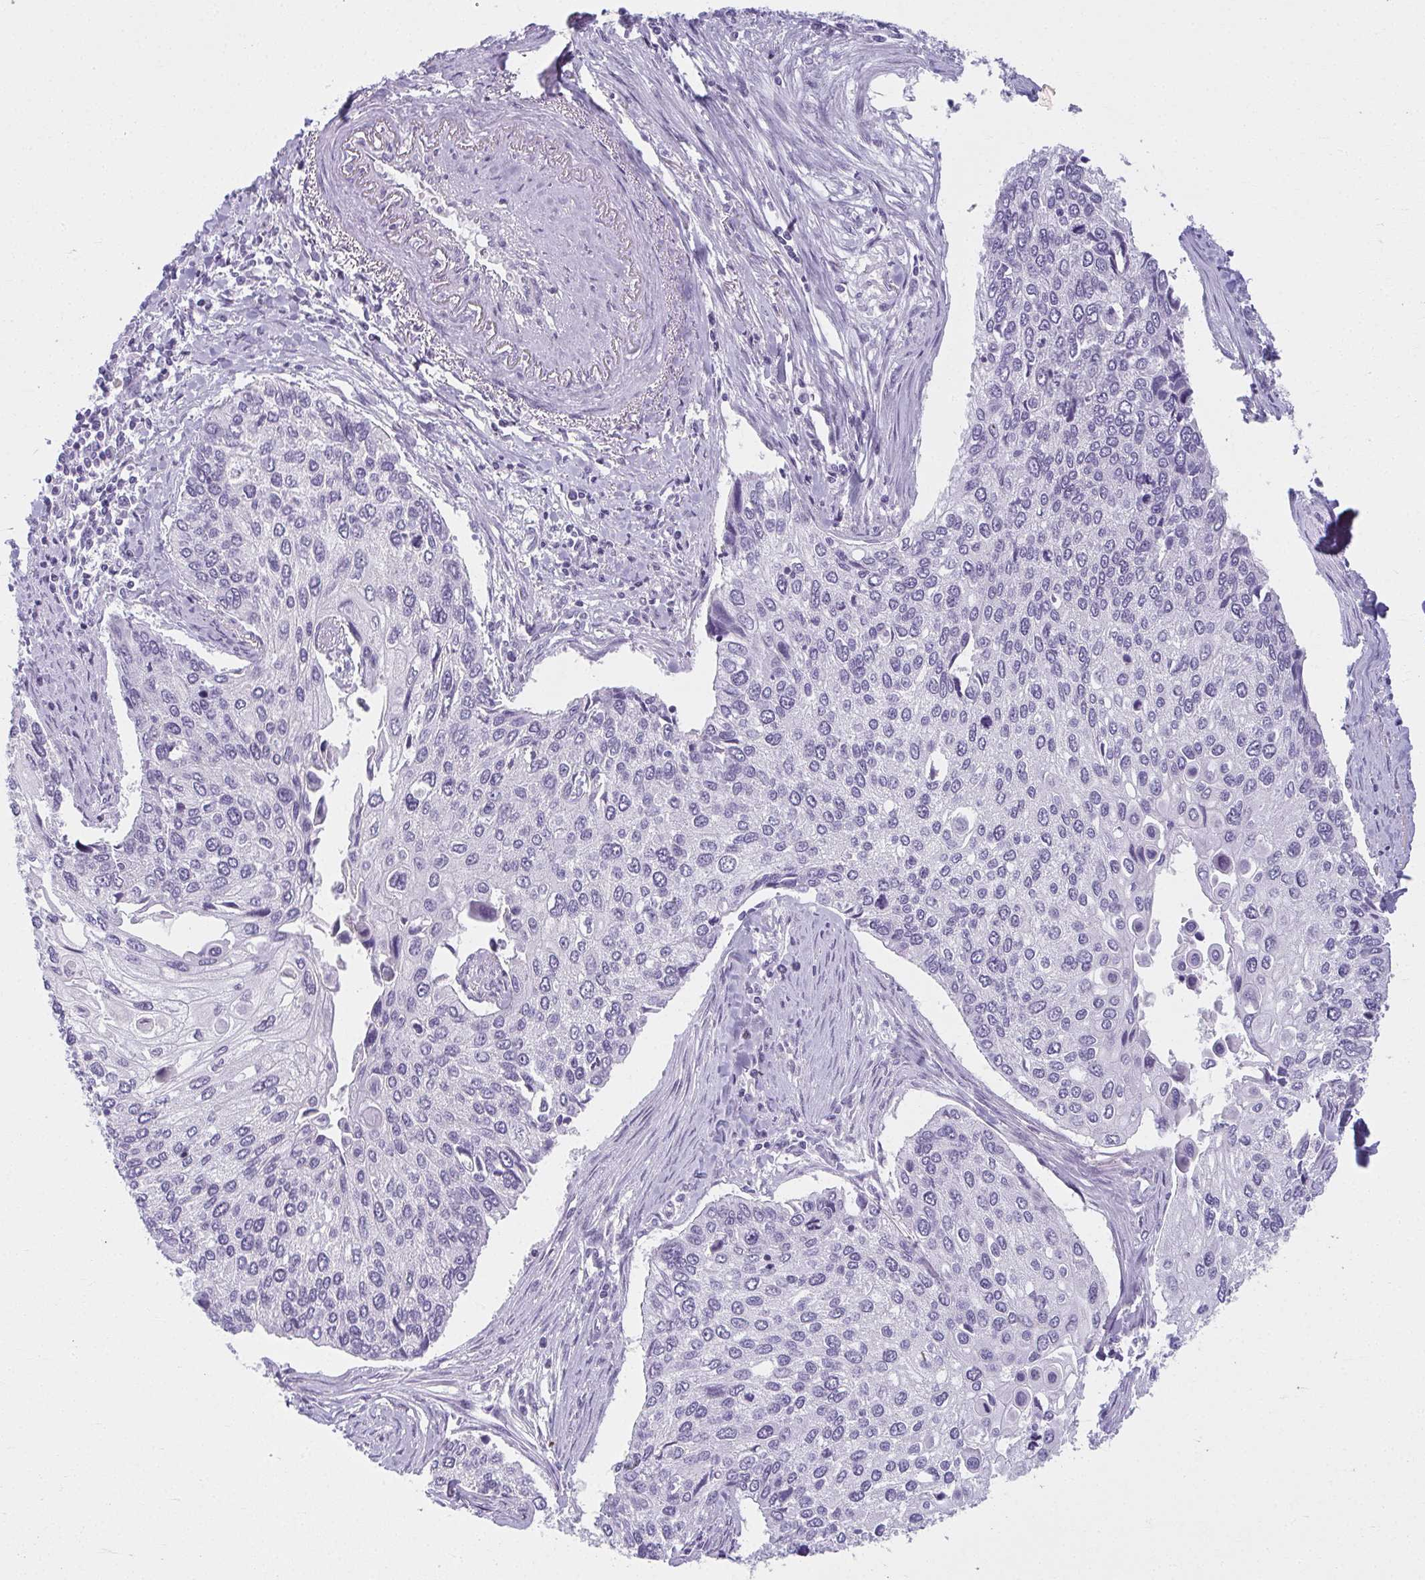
{"staining": {"intensity": "negative", "quantity": "none", "location": "none"}, "tissue": "lung cancer", "cell_type": "Tumor cells", "image_type": "cancer", "snomed": [{"axis": "morphology", "description": "Squamous cell carcinoma, NOS"}, {"axis": "morphology", "description": "Squamous cell carcinoma, metastatic, NOS"}, {"axis": "topography", "description": "Lung"}], "caption": "Immunohistochemical staining of lung cancer exhibits no significant expression in tumor cells. (DAB immunohistochemistry, high magnification).", "gene": "MOBP", "patient": {"sex": "male", "age": 63}}